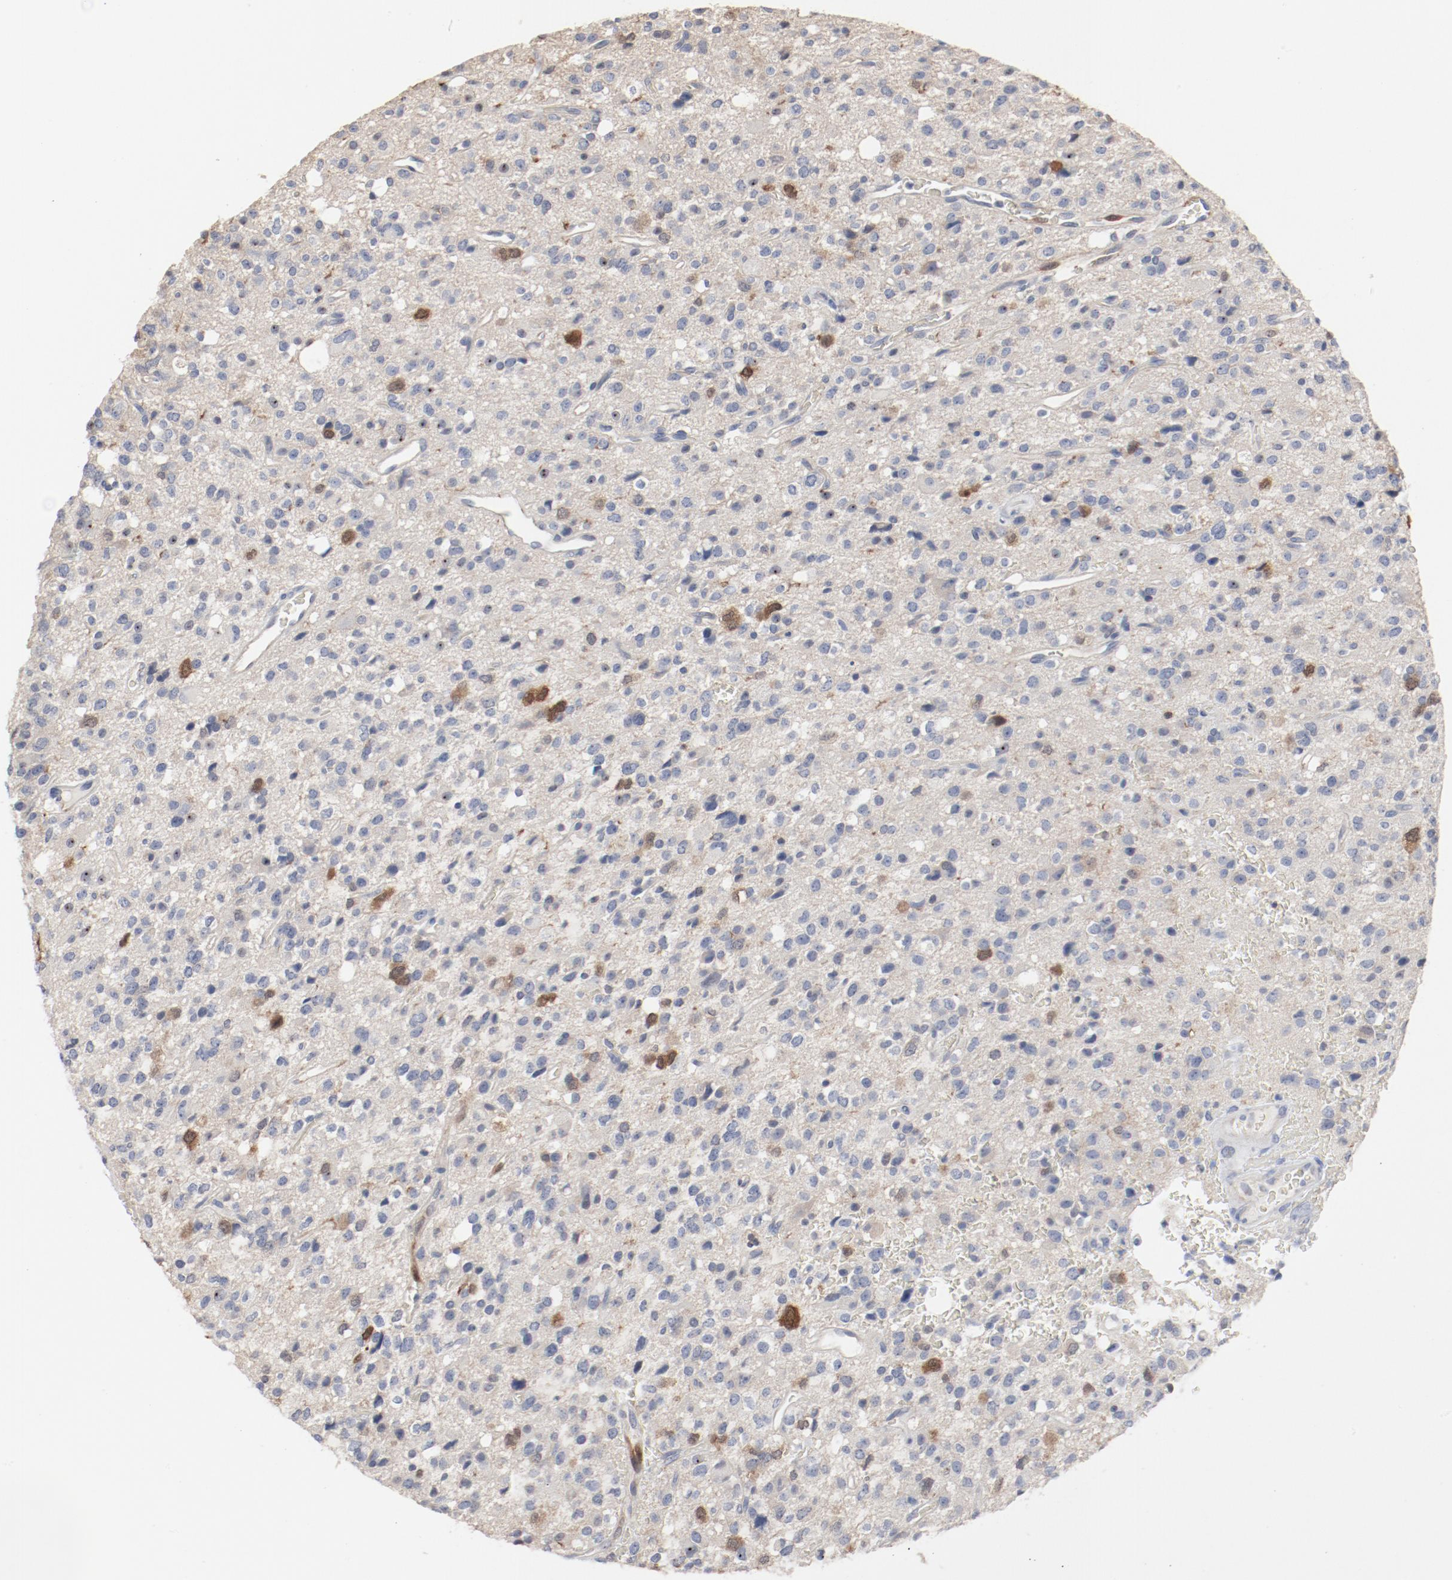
{"staining": {"intensity": "moderate", "quantity": "<25%", "location": "nuclear"}, "tissue": "glioma", "cell_type": "Tumor cells", "image_type": "cancer", "snomed": [{"axis": "morphology", "description": "Glioma, malignant, High grade"}, {"axis": "topography", "description": "Brain"}], "caption": "The image displays staining of high-grade glioma (malignant), revealing moderate nuclear protein expression (brown color) within tumor cells. The protein of interest is shown in brown color, while the nuclei are stained blue.", "gene": "CDK1", "patient": {"sex": "male", "age": 47}}